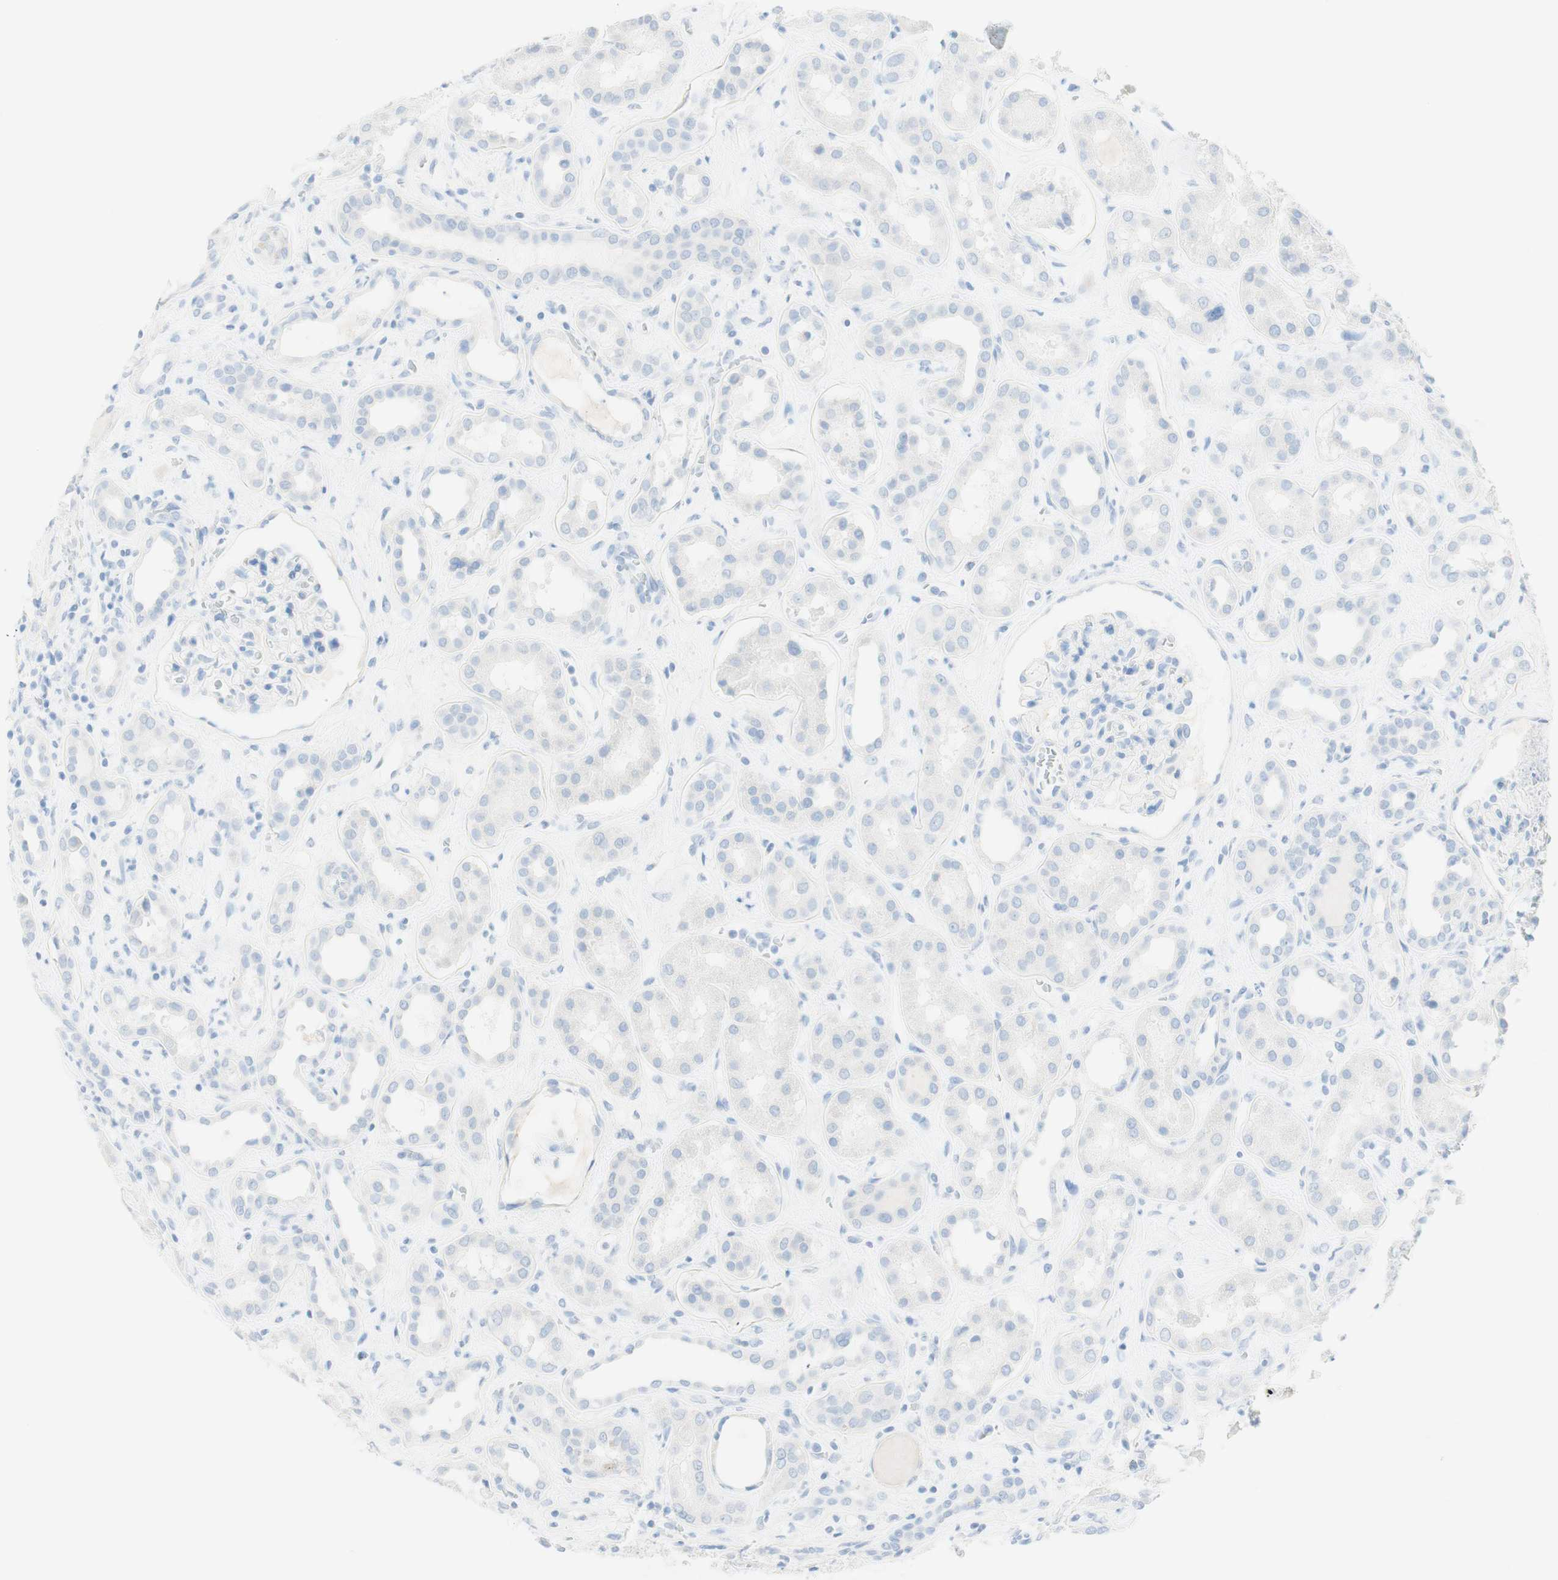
{"staining": {"intensity": "negative", "quantity": "none", "location": "none"}, "tissue": "kidney", "cell_type": "Cells in glomeruli", "image_type": "normal", "snomed": [{"axis": "morphology", "description": "Normal tissue, NOS"}, {"axis": "topography", "description": "Kidney"}], "caption": "This is an immunohistochemistry image of benign human kidney. There is no staining in cells in glomeruli.", "gene": "TPO", "patient": {"sex": "male", "age": 59}}